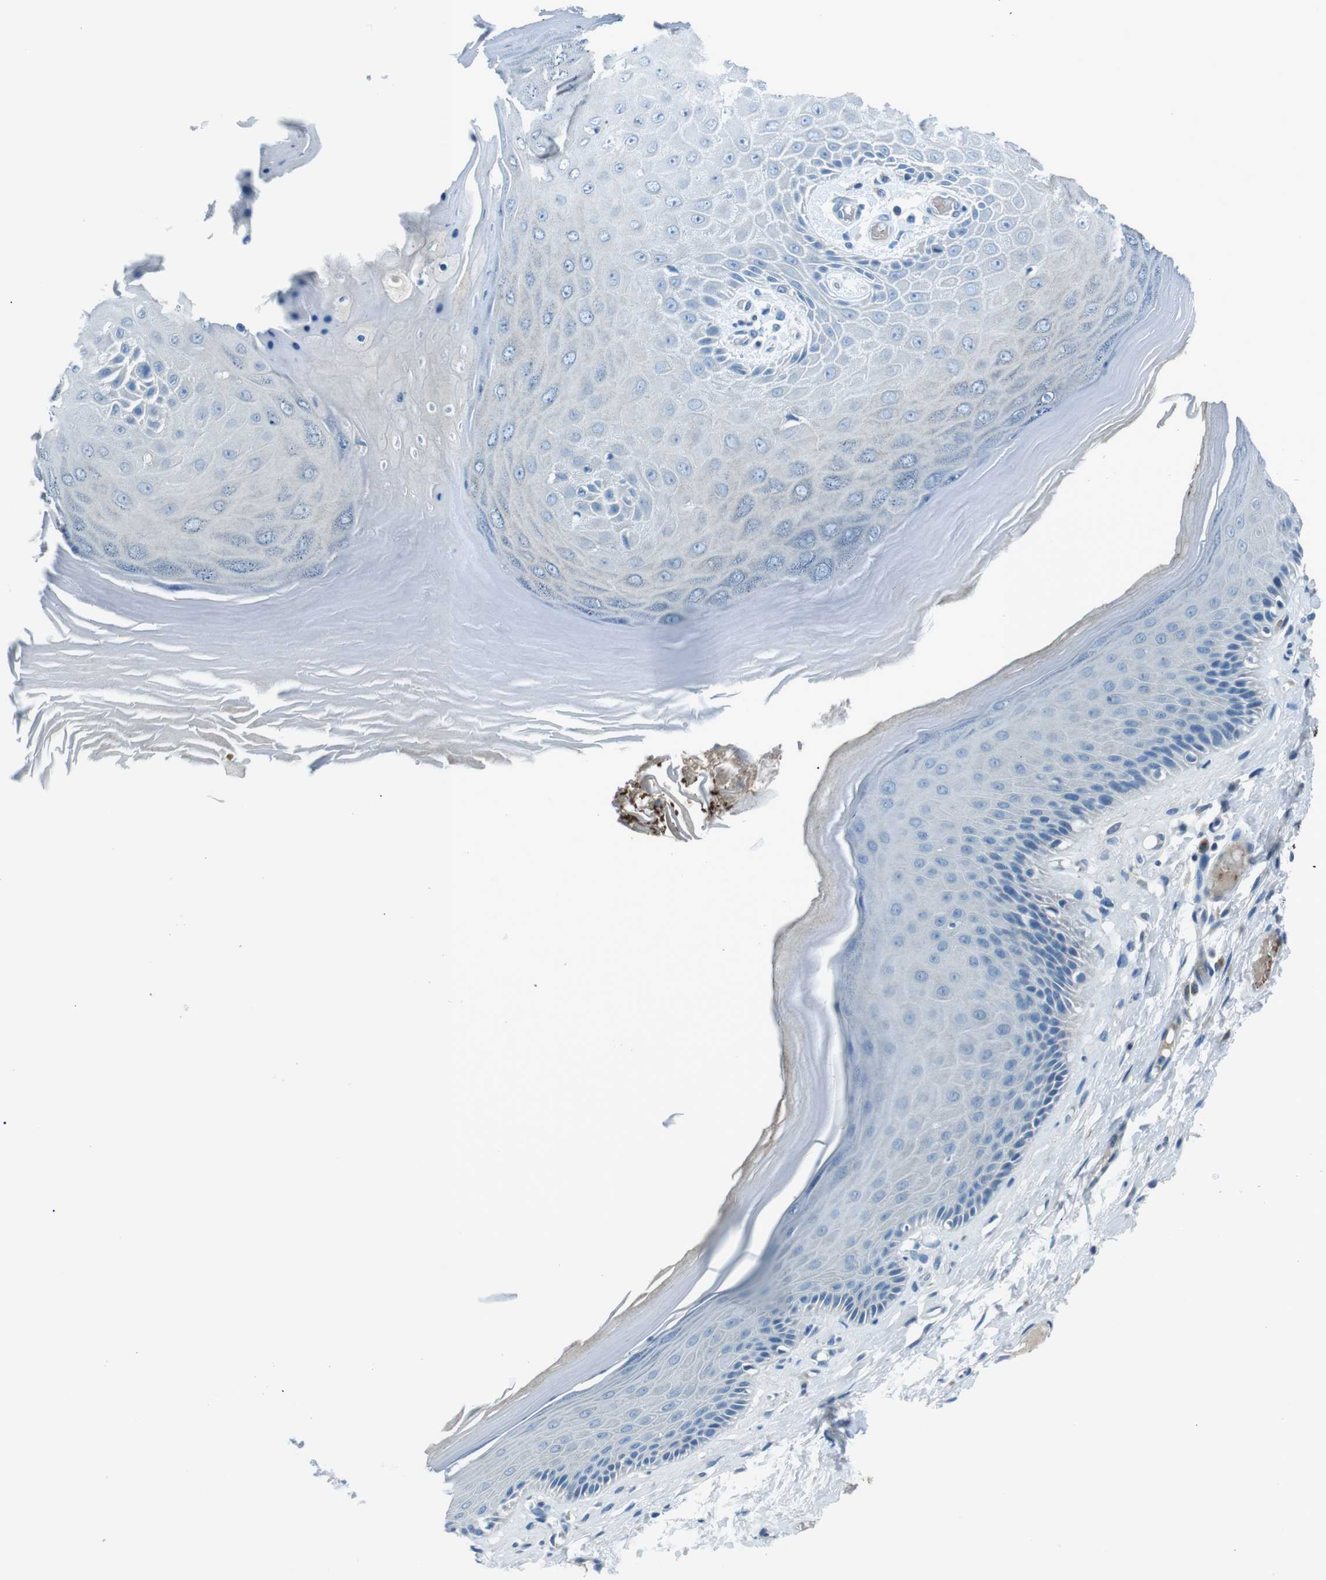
{"staining": {"intensity": "negative", "quantity": "none", "location": "none"}, "tissue": "skin", "cell_type": "Epidermal cells", "image_type": "normal", "snomed": [{"axis": "morphology", "description": "Normal tissue, NOS"}, {"axis": "topography", "description": "Vulva"}], "caption": "Immunohistochemistry (IHC) image of benign human skin stained for a protein (brown), which demonstrates no staining in epidermal cells.", "gene": "ST6GAL1", "patient": {"sex": "female", "age": 73}}